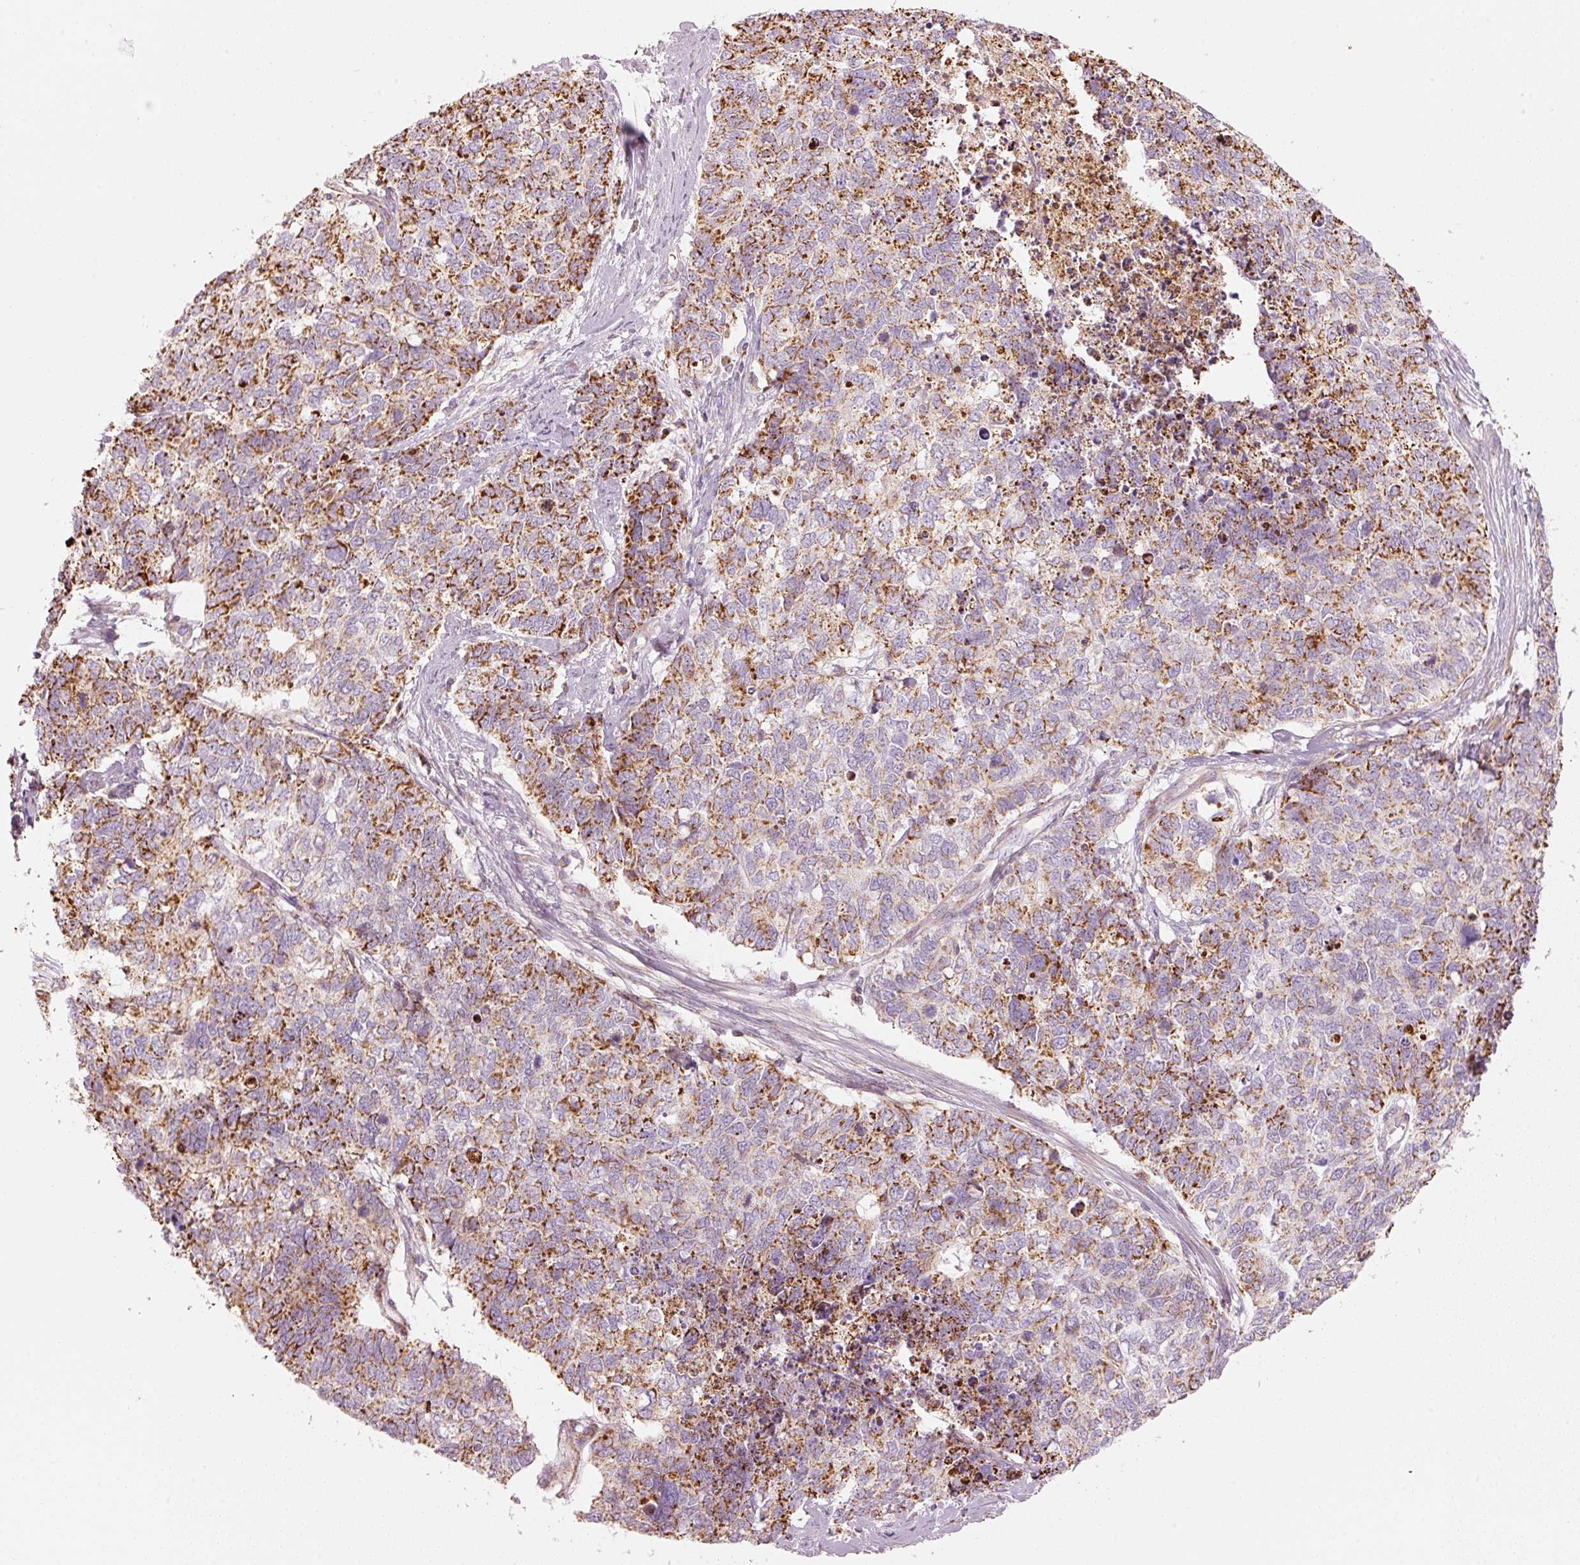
{"staining": {"intensity": "moderate", "quantity": "25%-75%", "location": "cytoplasmic/membranous"}, "tissue": "cervical cancer", "cell_type": "Tumor cells", "image_type": "cancer", "snomed": [{"axis": "morphology", "description": "Squamous cell carcinoma, NOS"}, {"axis": "topography", "description": "Cervix"}], "caption": "Cervical cancer (squamous cell carcinoma) stained for a protein (brown) displays moderate cytoplasmic/membranous positive staining in about 25%-75% of tumor cells.", "gene": "C17orf98", "patient": {"sex": "female", "age": 63}}